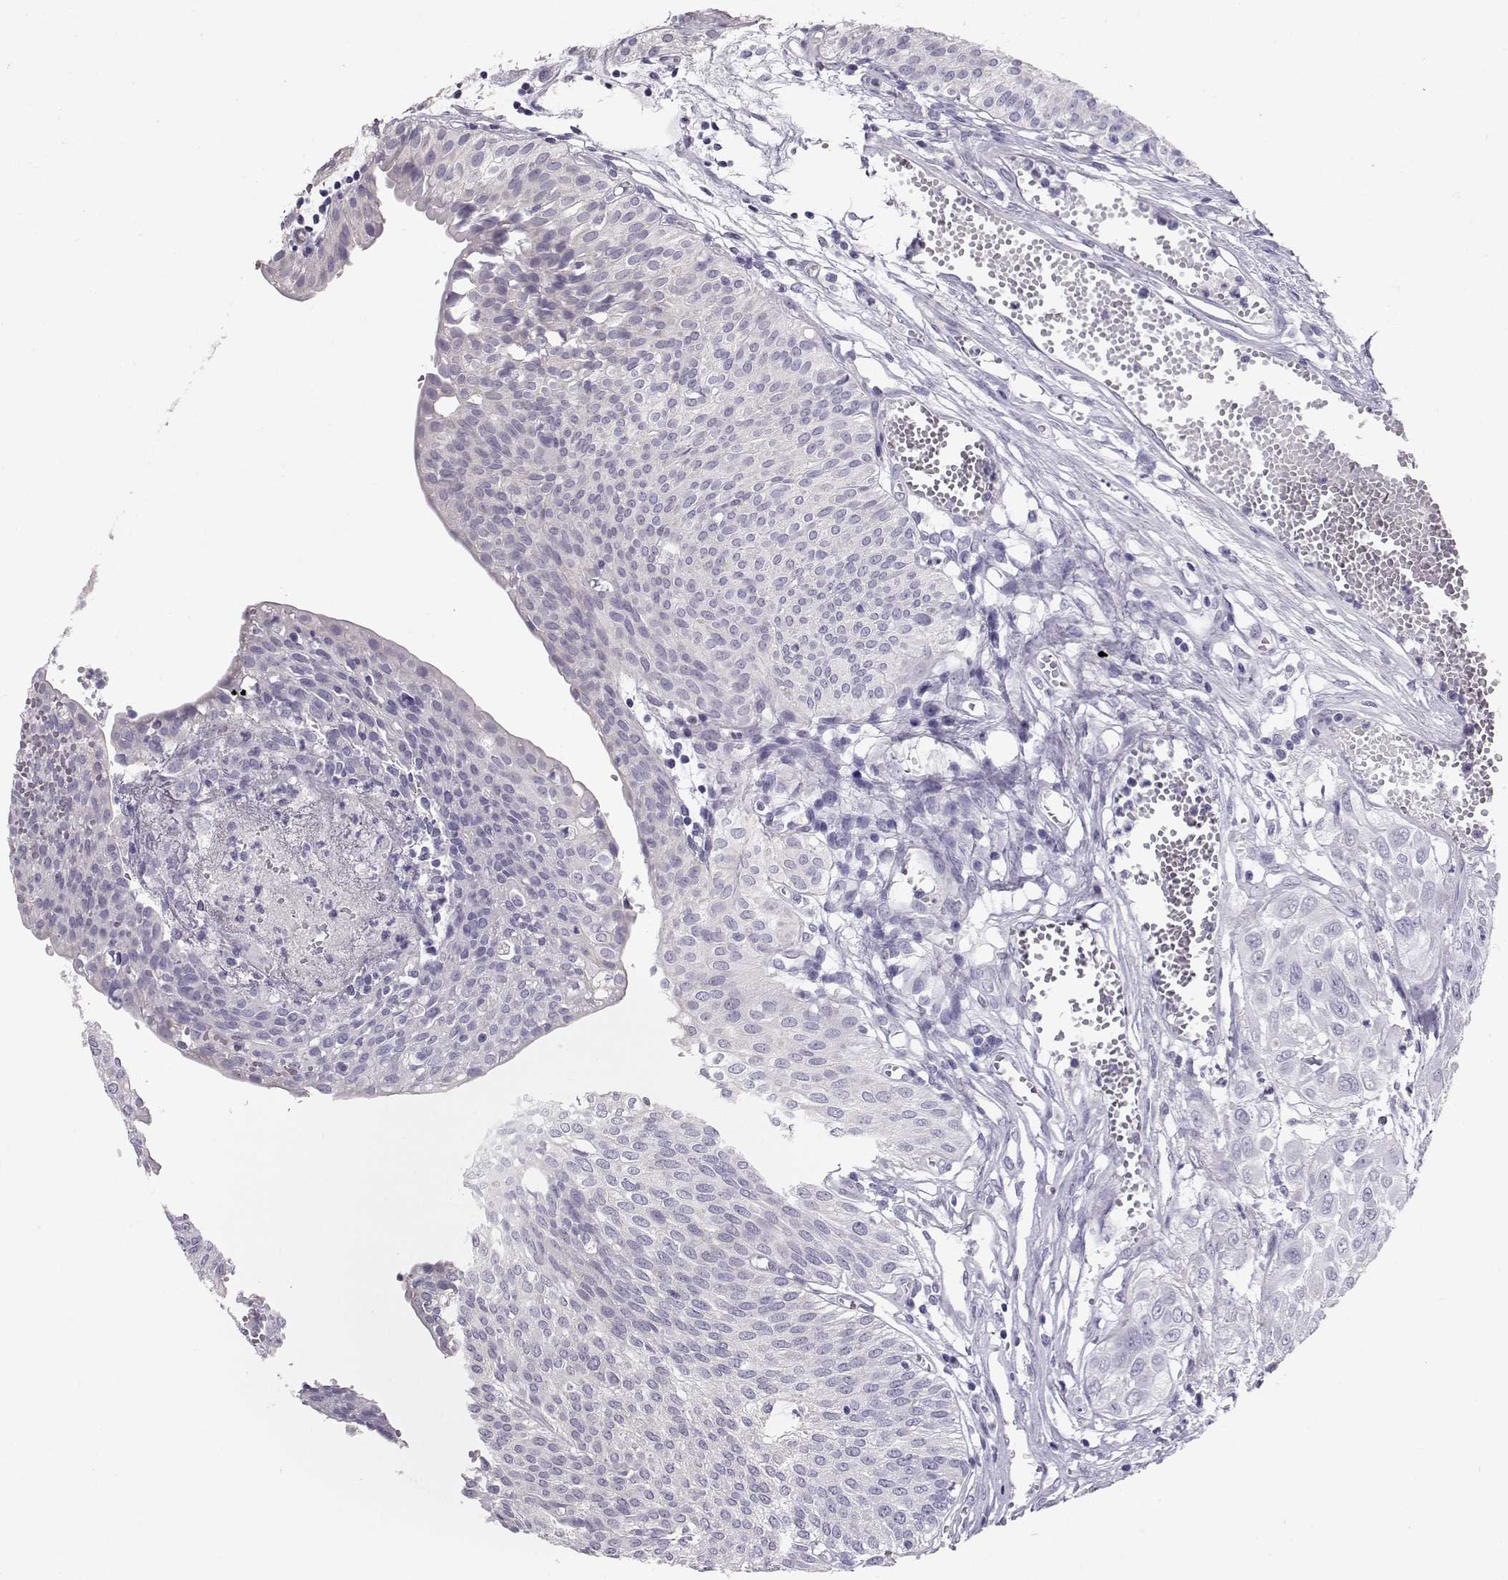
{"staining": {"intensity": "negative", "quantity": "none", "location": "none"}, "tissue": "urothelial cancer", "cell_type": "Tumor cells", "image_type": "cancer", "snomed": [{"axis": "morphology", "description": "Urothelial carcinoma, High grade"}, {"axis": "topography", "description": "Urinary bladder"}], "caption": "IHC image of human urothelial cancer stained for a protein (brown), which shows no positivity in tumor cells.", "gene": "RD3", "patient": {"sex": "male", "age": 57}}